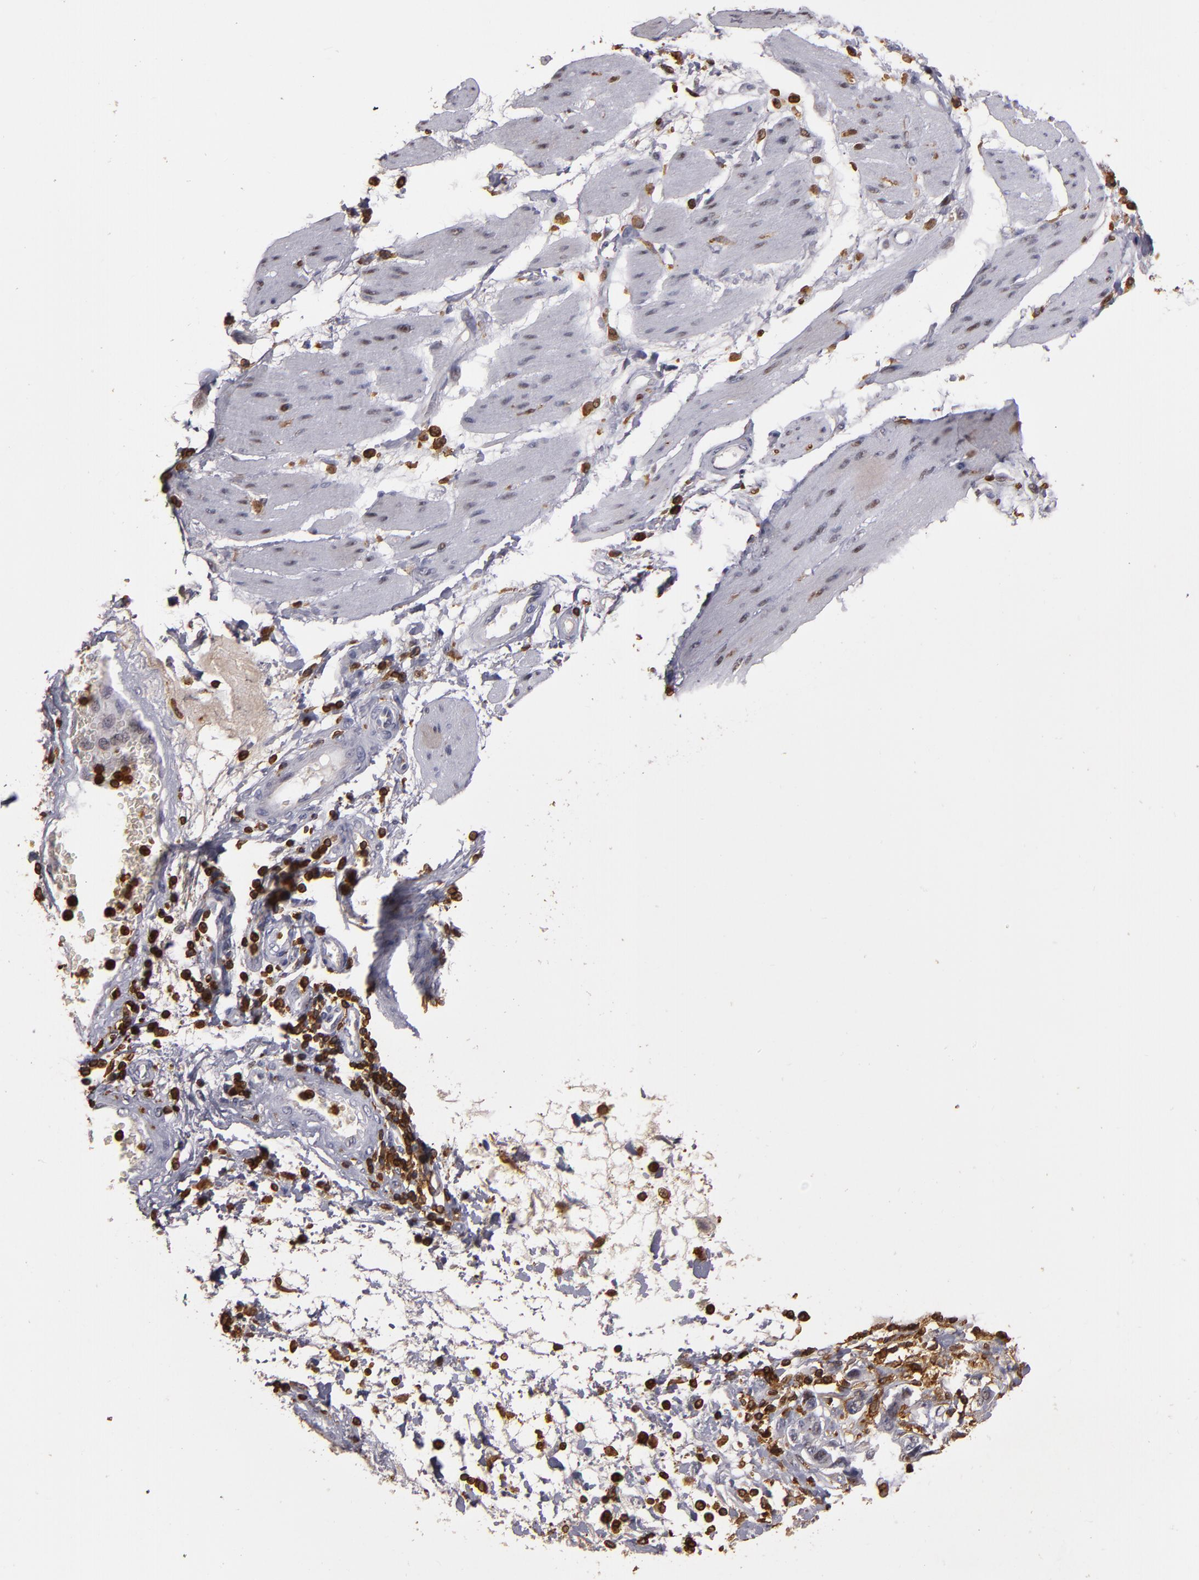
{"staining": {"intensity": "weak", "quantity": "<25%", "location": "nuclear"}, "tissue": "stomach cancer", "cell_type": "Tumor cells", "image_type": "cancer", "snomed": [{"axis": "morphology", "description": "Adenocarcinoma, NOS"}, {"axis": "topography", "description": "Pancreas"}, {"axis": "topography", "description": "Stomach, upper"}], "caption": "Protein analysis of stomach cancer demonstrates no significant staining in tumor cells.", "gene": "WAS", "patient": {"sex": "male", "age": 77}}